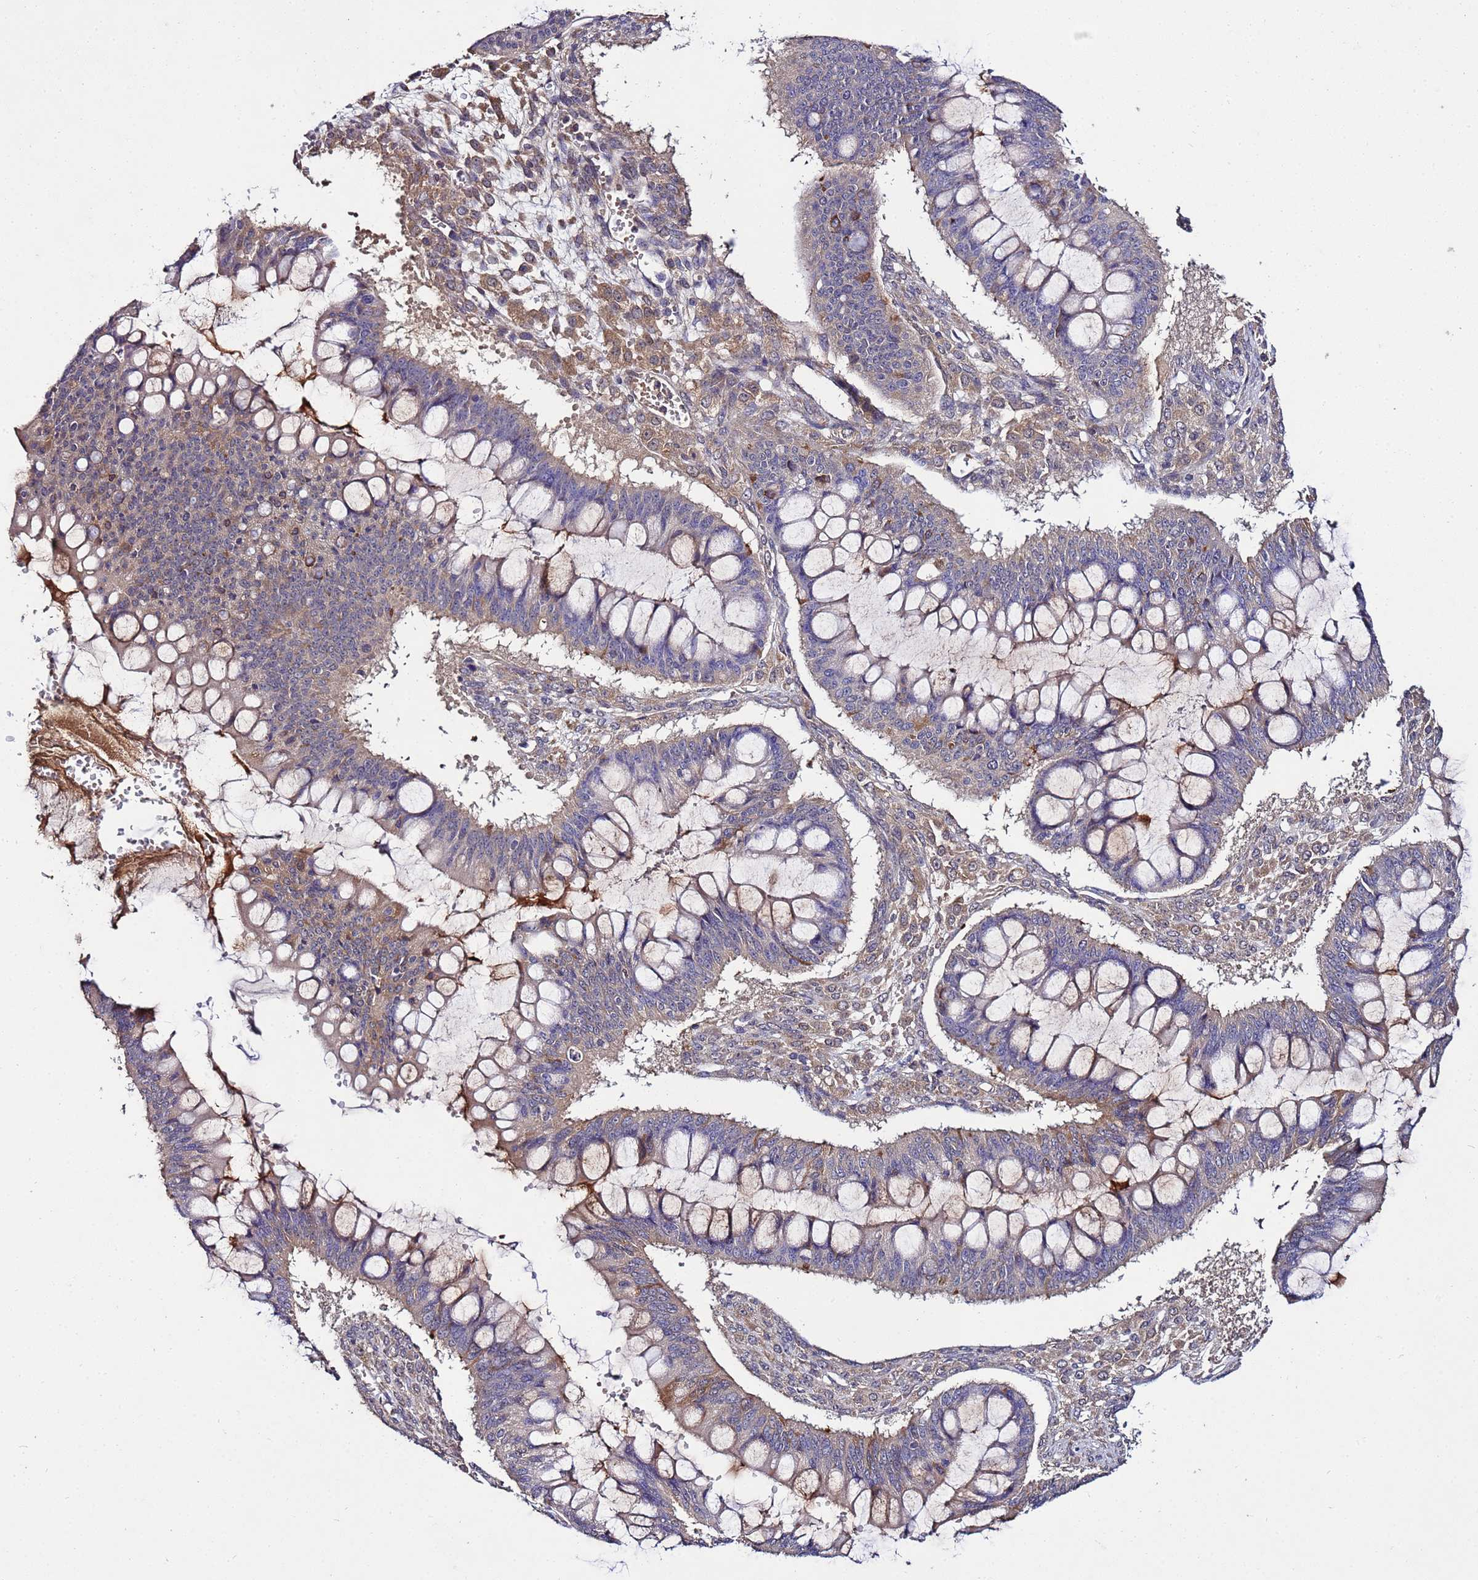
{"staining": {"intensity": "moderate", "quantity": "<25%", "location": "cytoplasmic/membranous"}, "tissue": "ovarian cancer", "cell_type": "Tumor cells", "image_type": "cancer", "snomed": [{"axis": "morphology", "description": "Cystadenocarcinoma, mucinous, NOS"}, {"axis": "topography", "description": "Ovary"}], "caption": "Ovarian cancer (mucinous cystadenocarcinoma) stained with a brown dye demonstrates moderate cytoplasmic/membranous positive positivity in approximately <25% of tumor cells.", "gene": "GSPT2", "patient": {"sex": "female", "age": 73}}